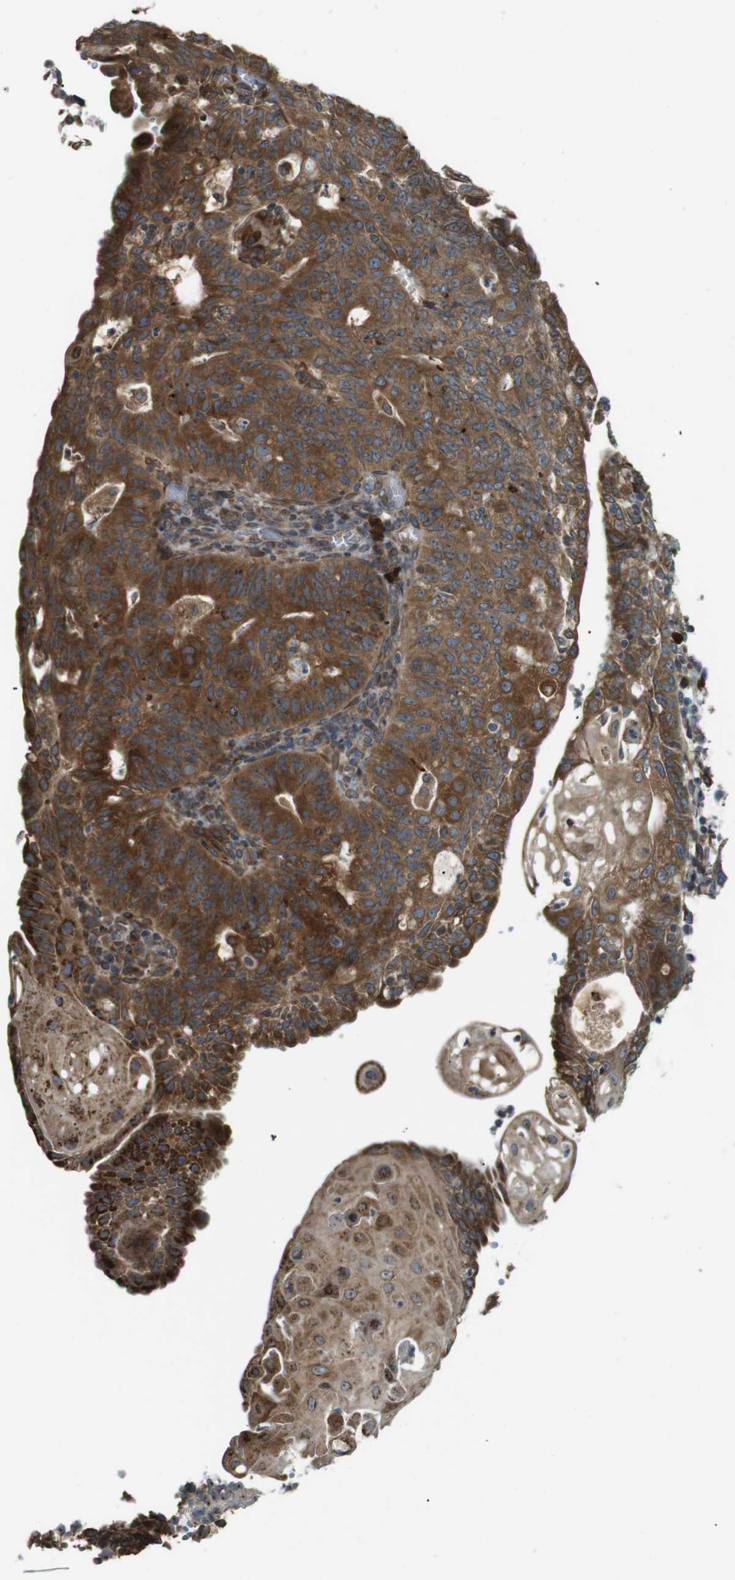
{"staining": {"intensity": "strong", "quantity": ">75%", "location": "cytoplasmic/membranous"}, "tissue": "endometrial cancer", "cell_type": "Tumor cells", "image_type": "cancer", "snomed": [{"axis": "morphology", "description": "Adenocarcinoma, NOS"}, {"axis": "topography", "description": "Endometrium"}], "caption": "Human endometrial adenocarcinoma stained with a brown dye reveals strong cytoplasmic/membranous positive expression in approximately >75% of tumor cells.", "gene": "TMED4", "patient": {"sex": "female", "age": 32}}